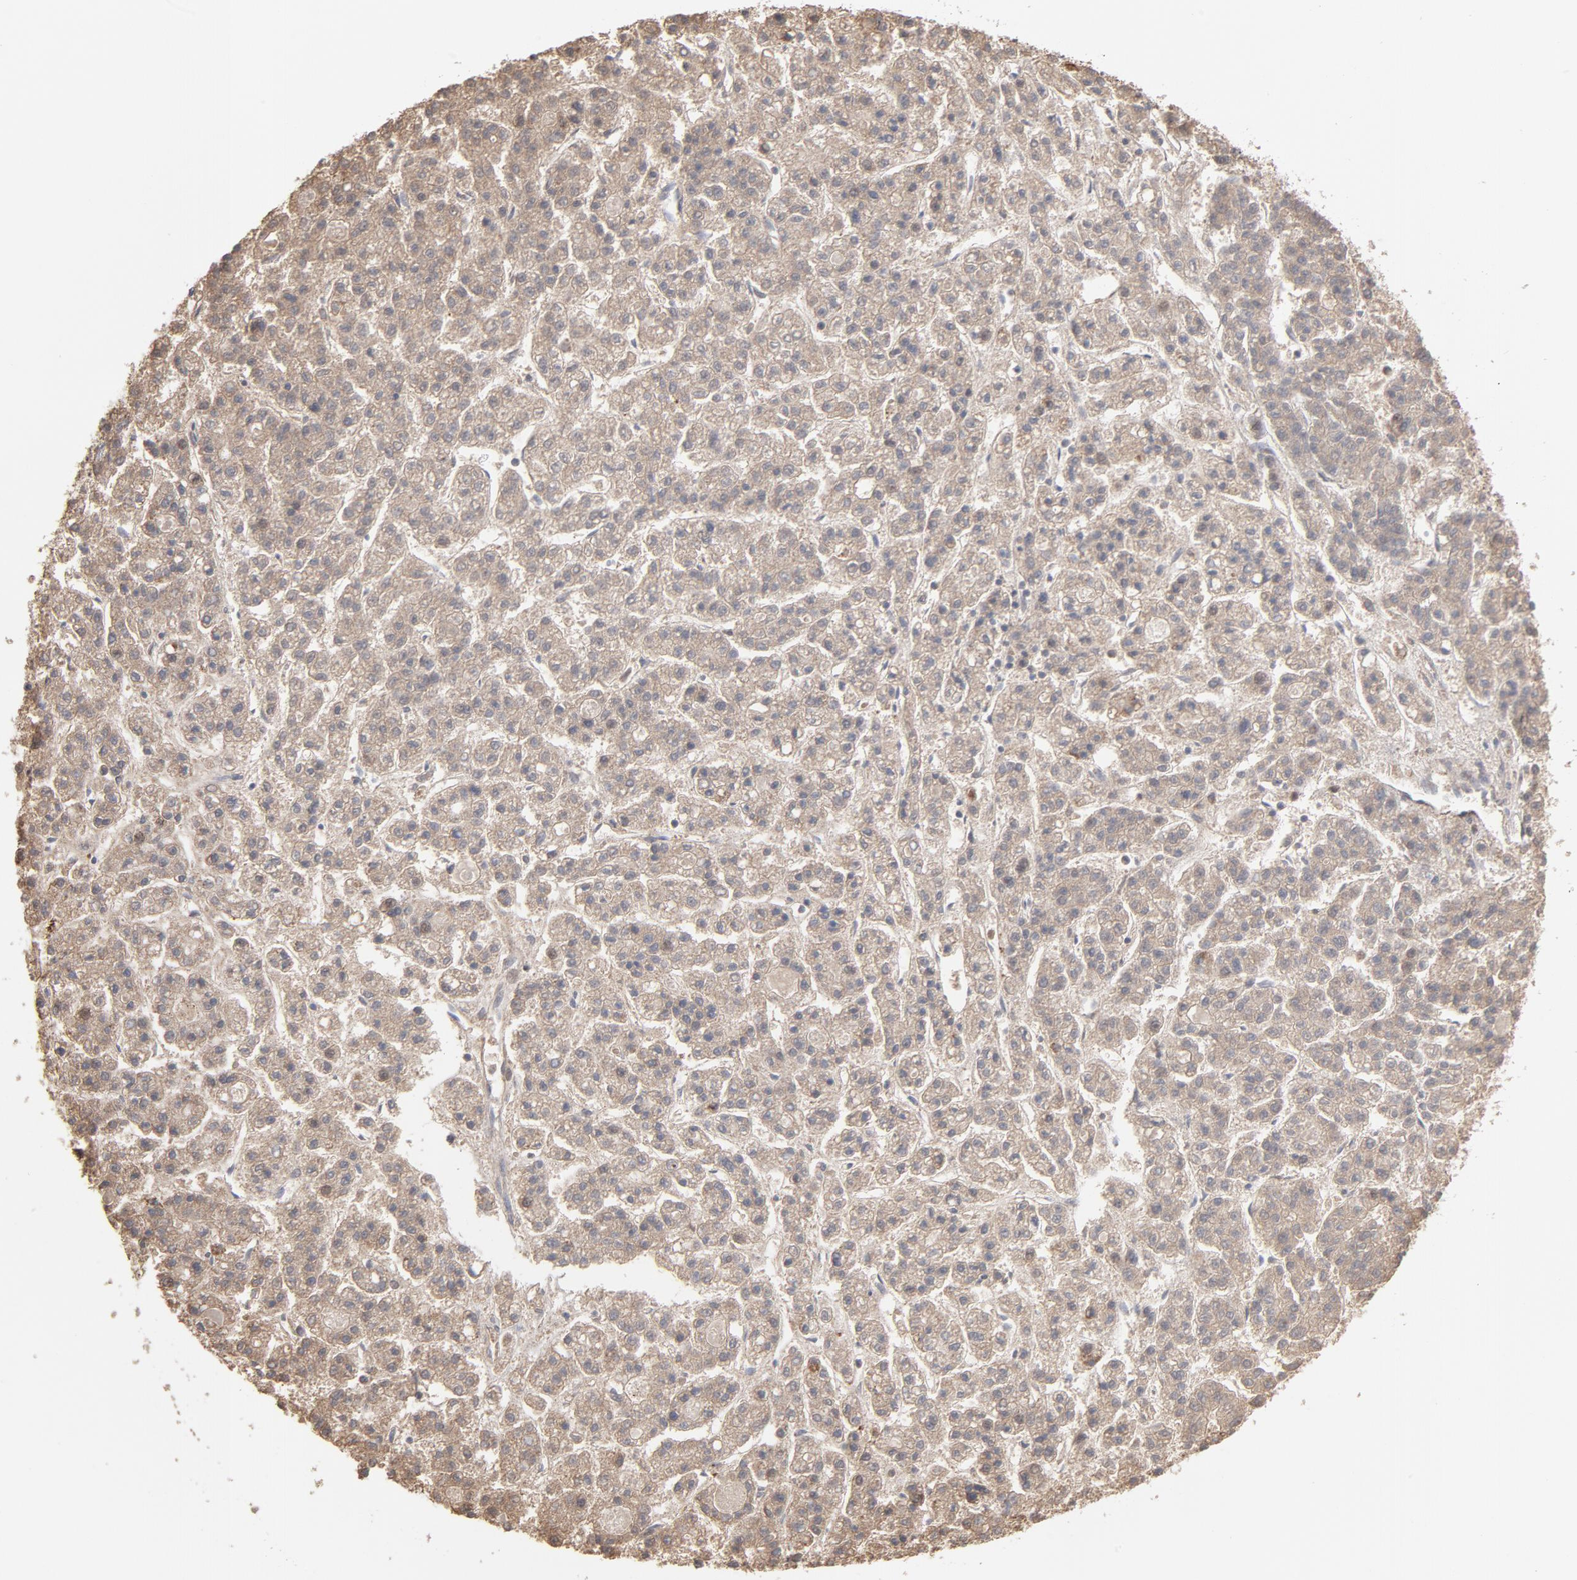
{"staining": {"intensity": "weak", "quantity": ">75%", "location": "cytoplasmic/membranous"}, "tissue": "liver cancer", "cell_type": "Tumor cells", "image_type": "cancer", "snomed": [{"axis": "morphology", "description": "Carcinoma, Hepatocellular, NOS"}, {"axis": "topography", "description": "Liver"}], "caption": "A high-resolution photomicrograph shows immunohistochemistry staining of hepatocellular carcinoma (liver), which demonstrates weak cytoplasmic/membranous positivity in about >75% of tumor cells. (DAB IHC, brown staining for protein, blue staining for nuclei).", "gene": "PPFIBP2", "patient": {"sex": "male", "age": 70}}